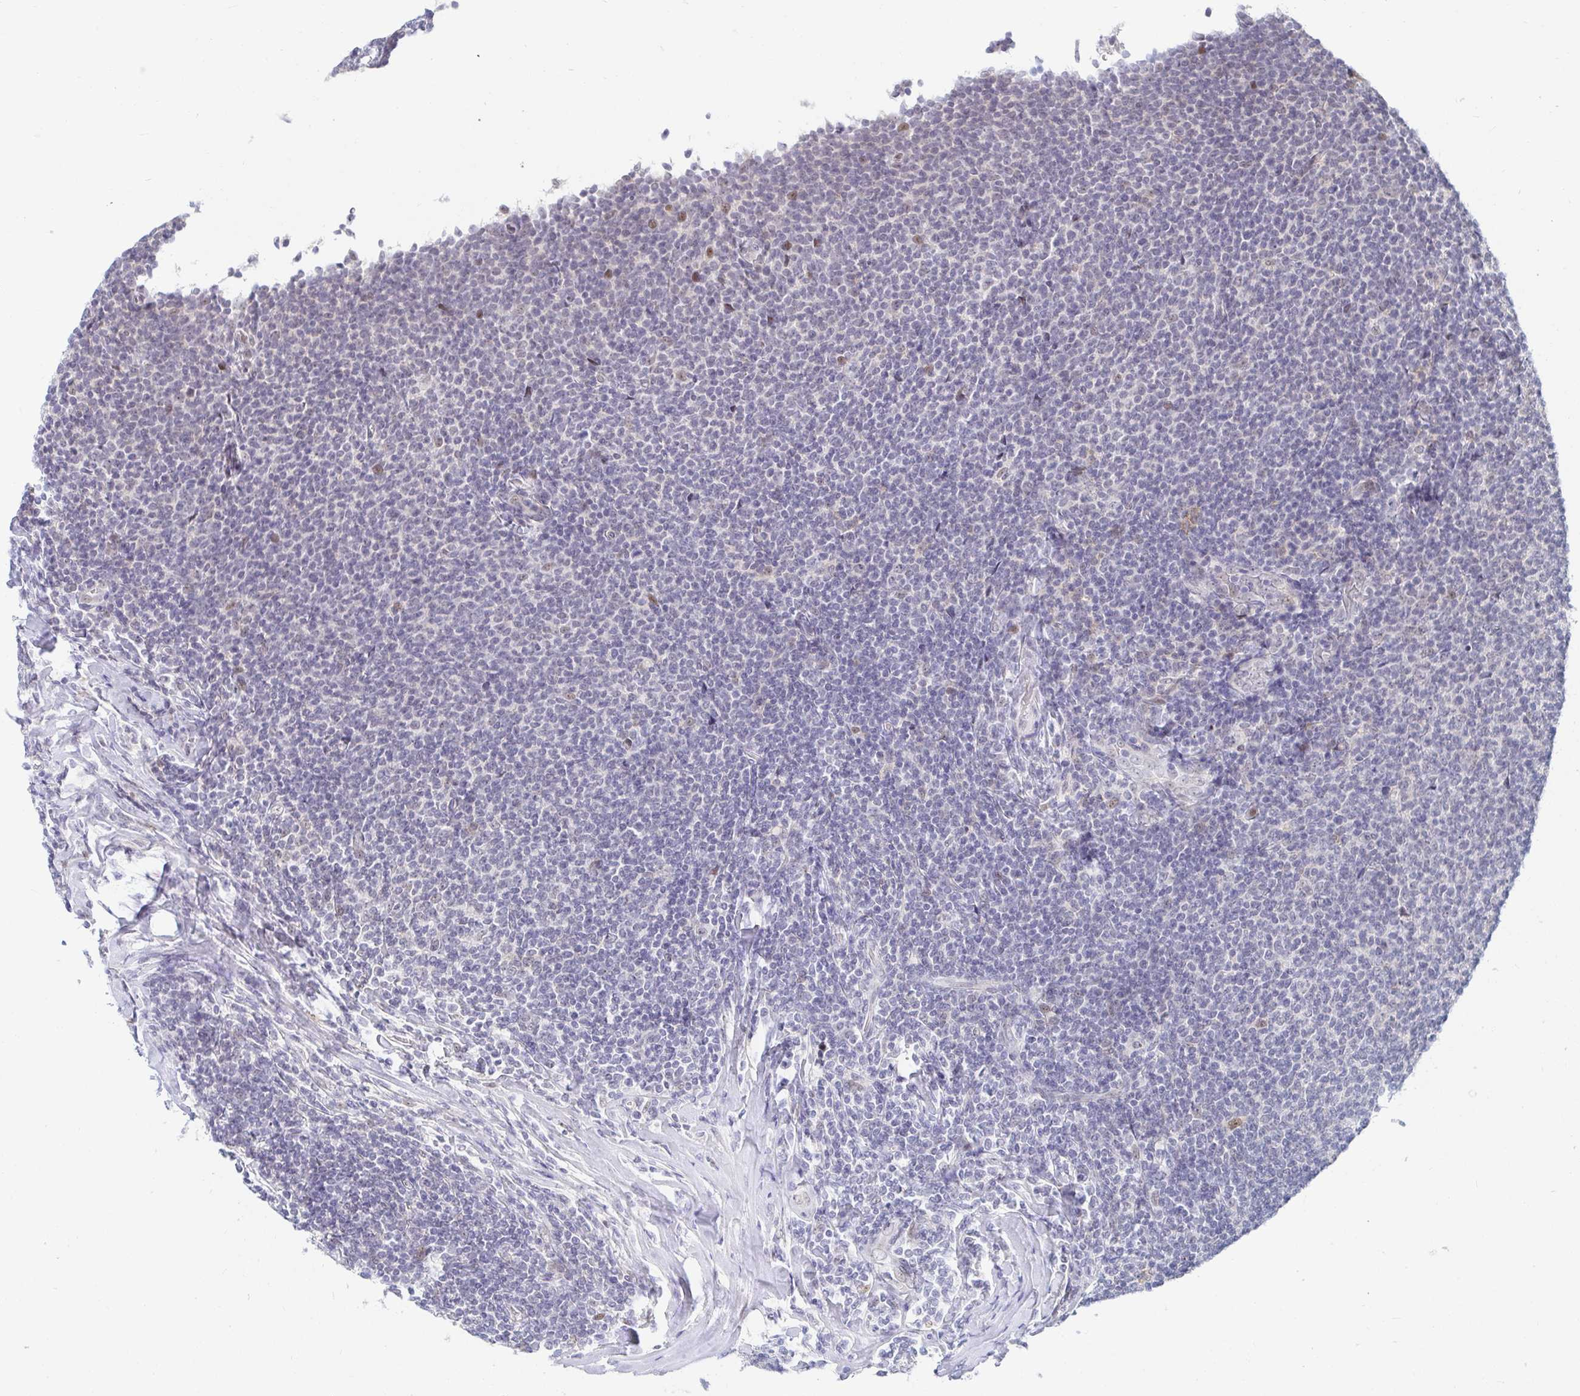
{"staining": {"intensity": "negative", "quantity": "none", "location": "none"}, "tissue": "lymphoma", "cell_type": "Tumor cells", "image_type": "cancer", "snomed": [{"axis": "morphology", "description": "Malignant lymphoma, non-Hodgkin's type, Low grade"}, {"axis": "topography", "description": "Lymph node"}], "caption": "IHC of lymphoma reveals no expression in tumor cells.", "gene": "COL28A1", "patient": {"sex": "male", "age": 52}}